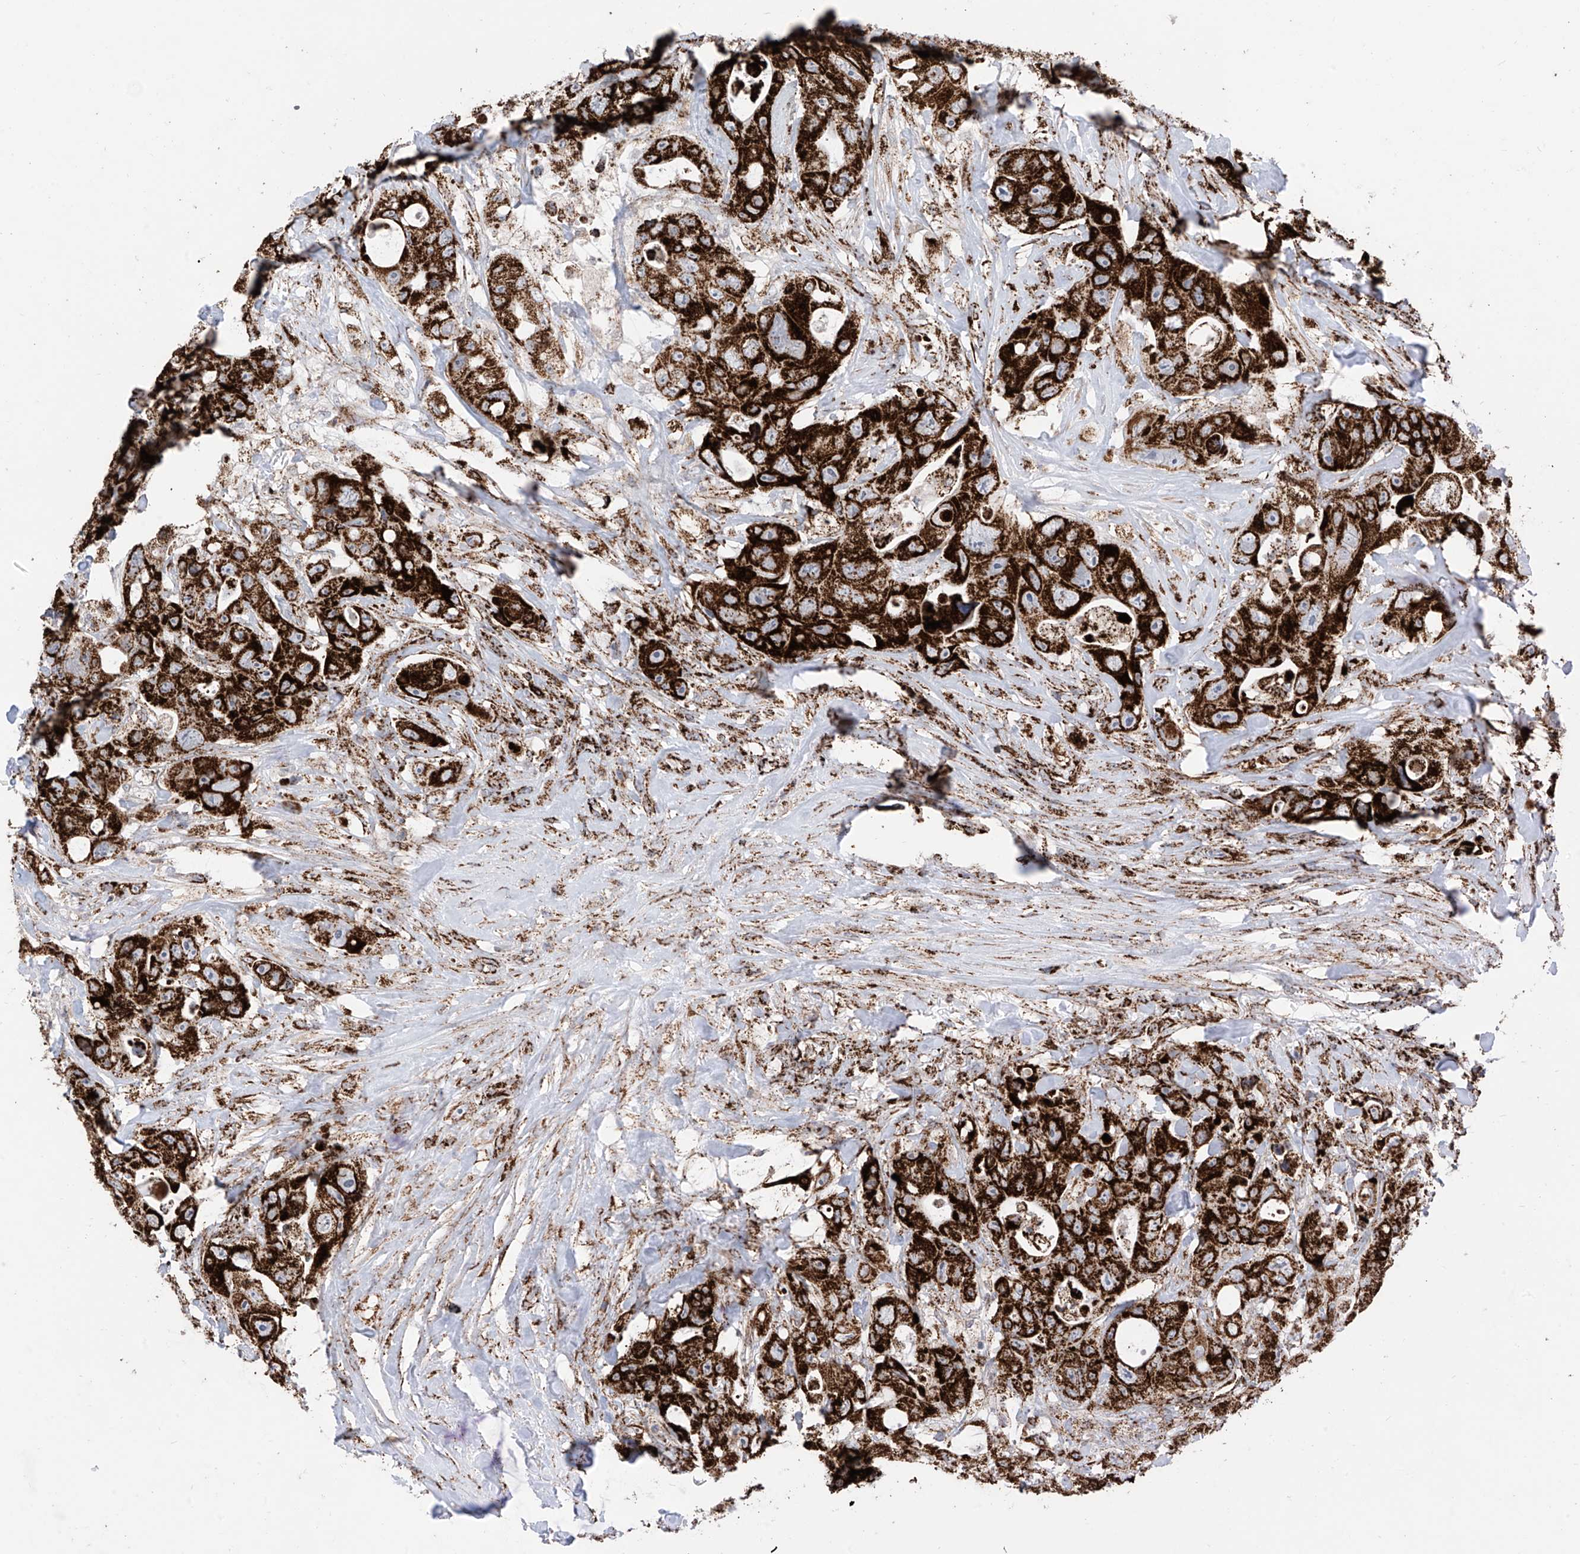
{"staining": {"intensity": "strong", "quantity": ">75%", "location": "cytoplasmic/membranous"}, "tissue": "colorectal cancer", "cell_type": "Tumor cells", "image_type": "cancer", "snomed": [{"axis": "morphology", "description": "Adenocarcinoma, NOS"}, {"axis": "topography", "description": "Colon"}], "caption": "Immunohistochemistry photomicrograph of human colorectal cancer stained for a protein (brown), which shows high levels of strong cytoplasmic/membranous expression in approximately >75% of tumor cells.", "gene": "COX5B", "patient": {"sex": "female", "age": 46}}